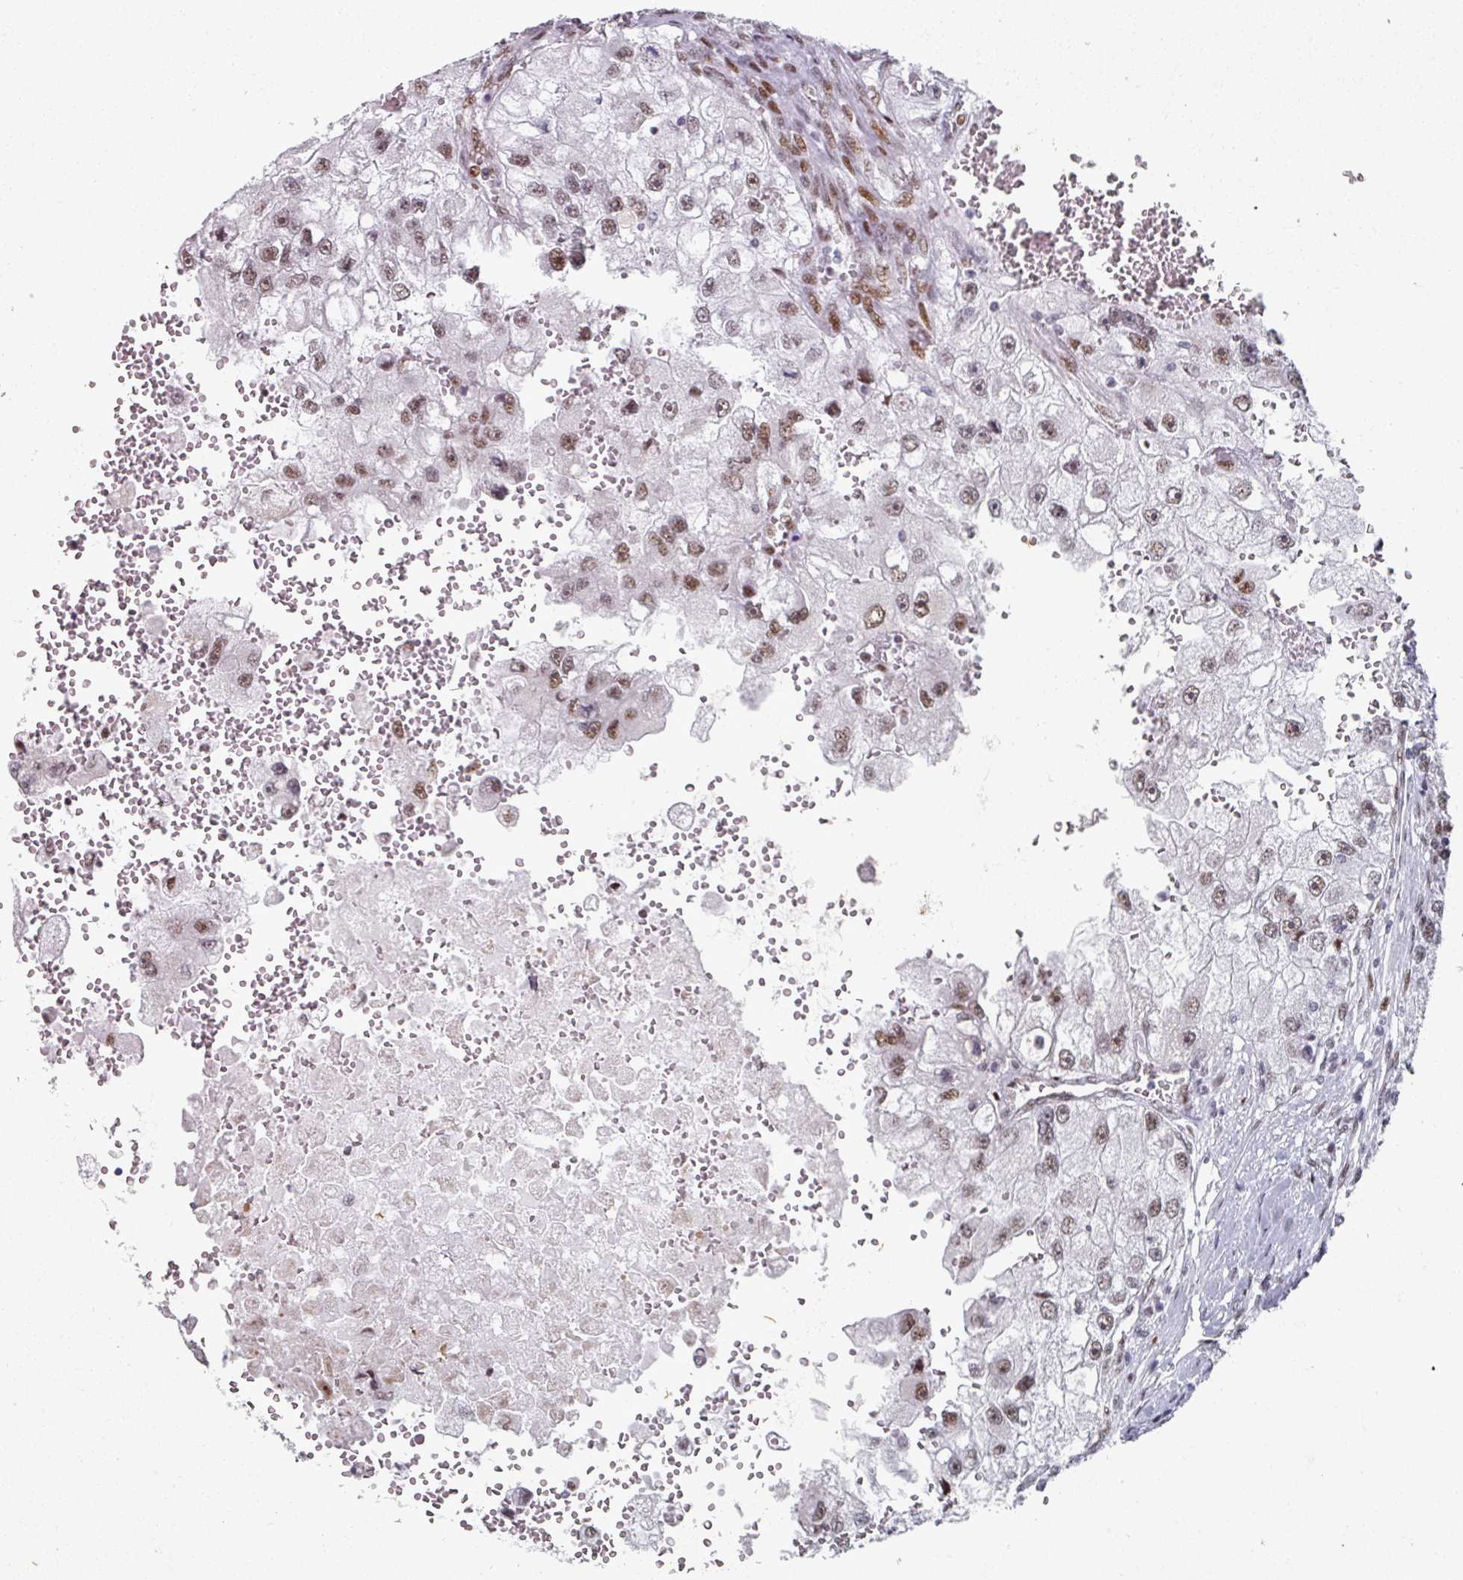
{"staining": {"intensity": "moderate", "quantity": ">75%", "location": "nuclear"}, "tissue": "renal cancer", "cell_type": "Tumor cells", "image_type": "cancer", "snomed": [{"axis": "morphology", "description": "Adenocarcinoma, NOS"}, {"axis": "topography", "description": "Kidney"}], "caption": "Brown immunohistochemical staining in renal cancer shows moderate nuclear staining in approximately >75% of tumor cells. (IHC, brightfield microscopy, high magnification).", "gene": "SF3B5", "patient": {"sex": "male", "age": 63}}